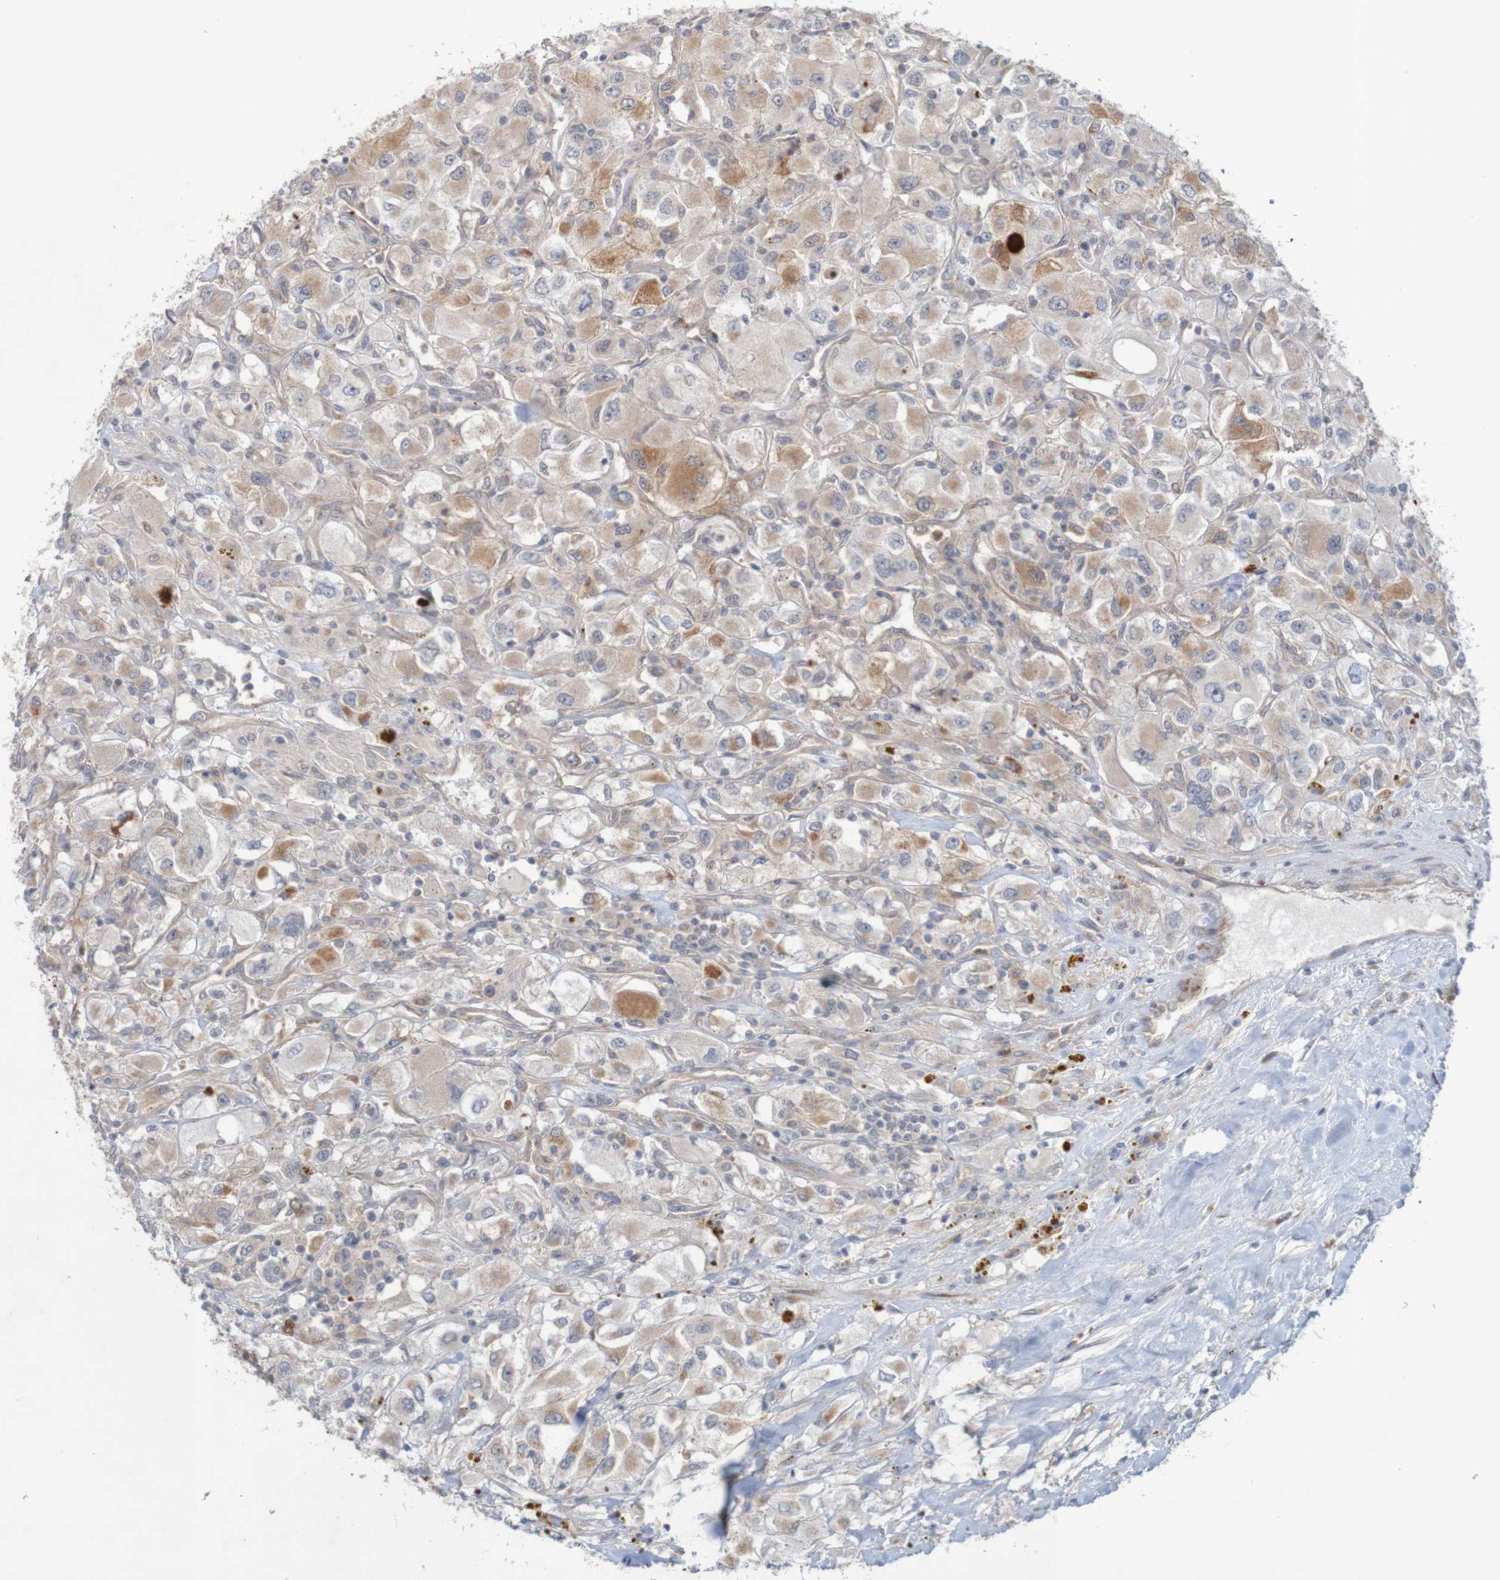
{"staining": {"intensity": "moderate", "quantity": ">75%", "location": "cytoplasmic/membranous"}, "tissue": "renal cancer", "cell_type": "Tumor cells", "image_type": "cancer", "snomed": [{"axis": "morphology", "description": "Adenocarcinoma, NOS"}, {"axis": "topography", "description": "Kidney"}], "caption": "Human renal adenocarcinoma stained with a protein marker demonstrates moderate staining in tumor cells.", "gene": "NAV2", "patient": {"sex": "female", "age": 52}}